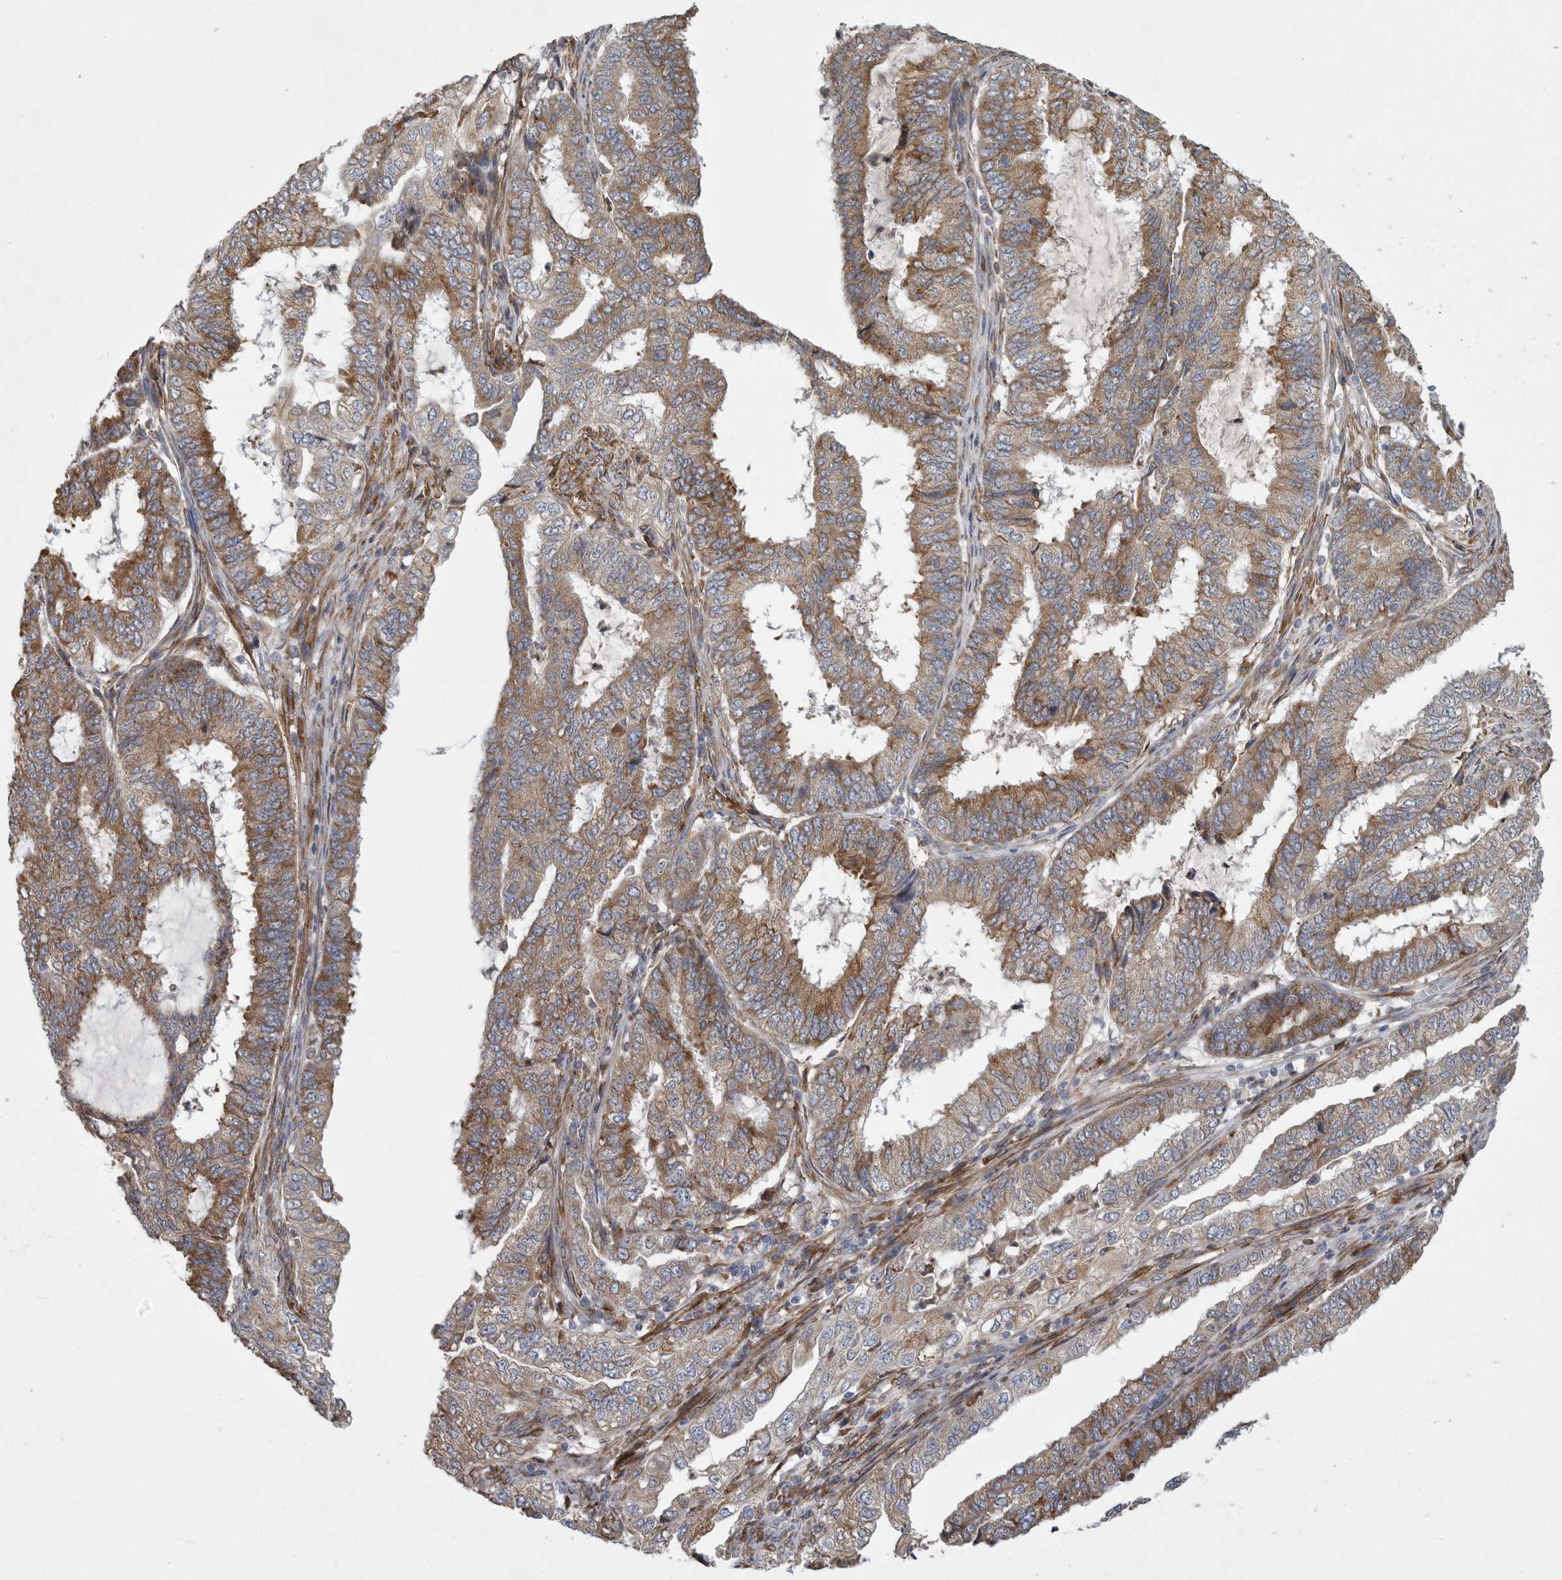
{"staining": {"intensity": "moderate", "quantity": ">75%", "location": "cytoplasmic/membranous"}, "tissue": "endometrial cancer", "cell_type": "Tumor cells", "image_type": "cancer", "snomed": [{"axis": "morphology", "description": "Adenocarcinoma, NOS"}, {"axis": "topography", "description": "Endometrium"}], "caption": "Adenocarcinoma (endometrial) stained with DAB (3,3'-diaminobenzidine) immunohistochemistry reveals medium levels of moderate cytoplasmic/membranous expression in about >75% of tumor cells.", "gene": "MINPP1", "patient": {"sex": "female", "age": 51}}